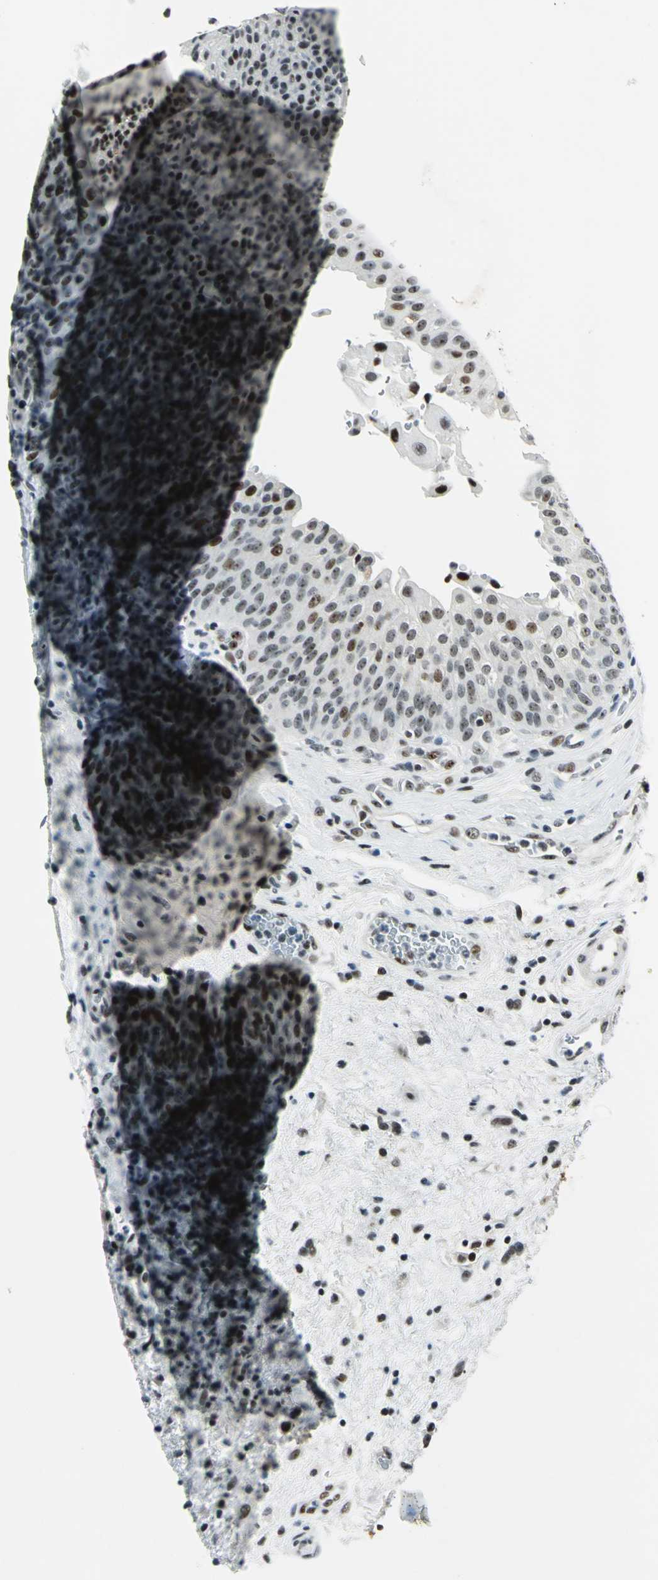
{"staining": {"intensity": "strong", "quantity": "25%-75%", "location": "nuclear"}, "tissue": "urinary bladder", "cell_type": "Urothelial cells", "image_type": "normal", "snomed": [{"axis": "morphology", "description": "Normal tissue, NOS"}, {"axis": "morphology", "description": "Dysplasia, NOS"}, {"axis": "topography", "description": "Urinary bladder"}], "caption": "A brown stain shows strong nuclear positivity of a protein in urothelial cells of normal human urinary bladder. Nuclei are stained in blue.", "gene": "KAT6B", "patient": {"sex": "male", "age": 35}}